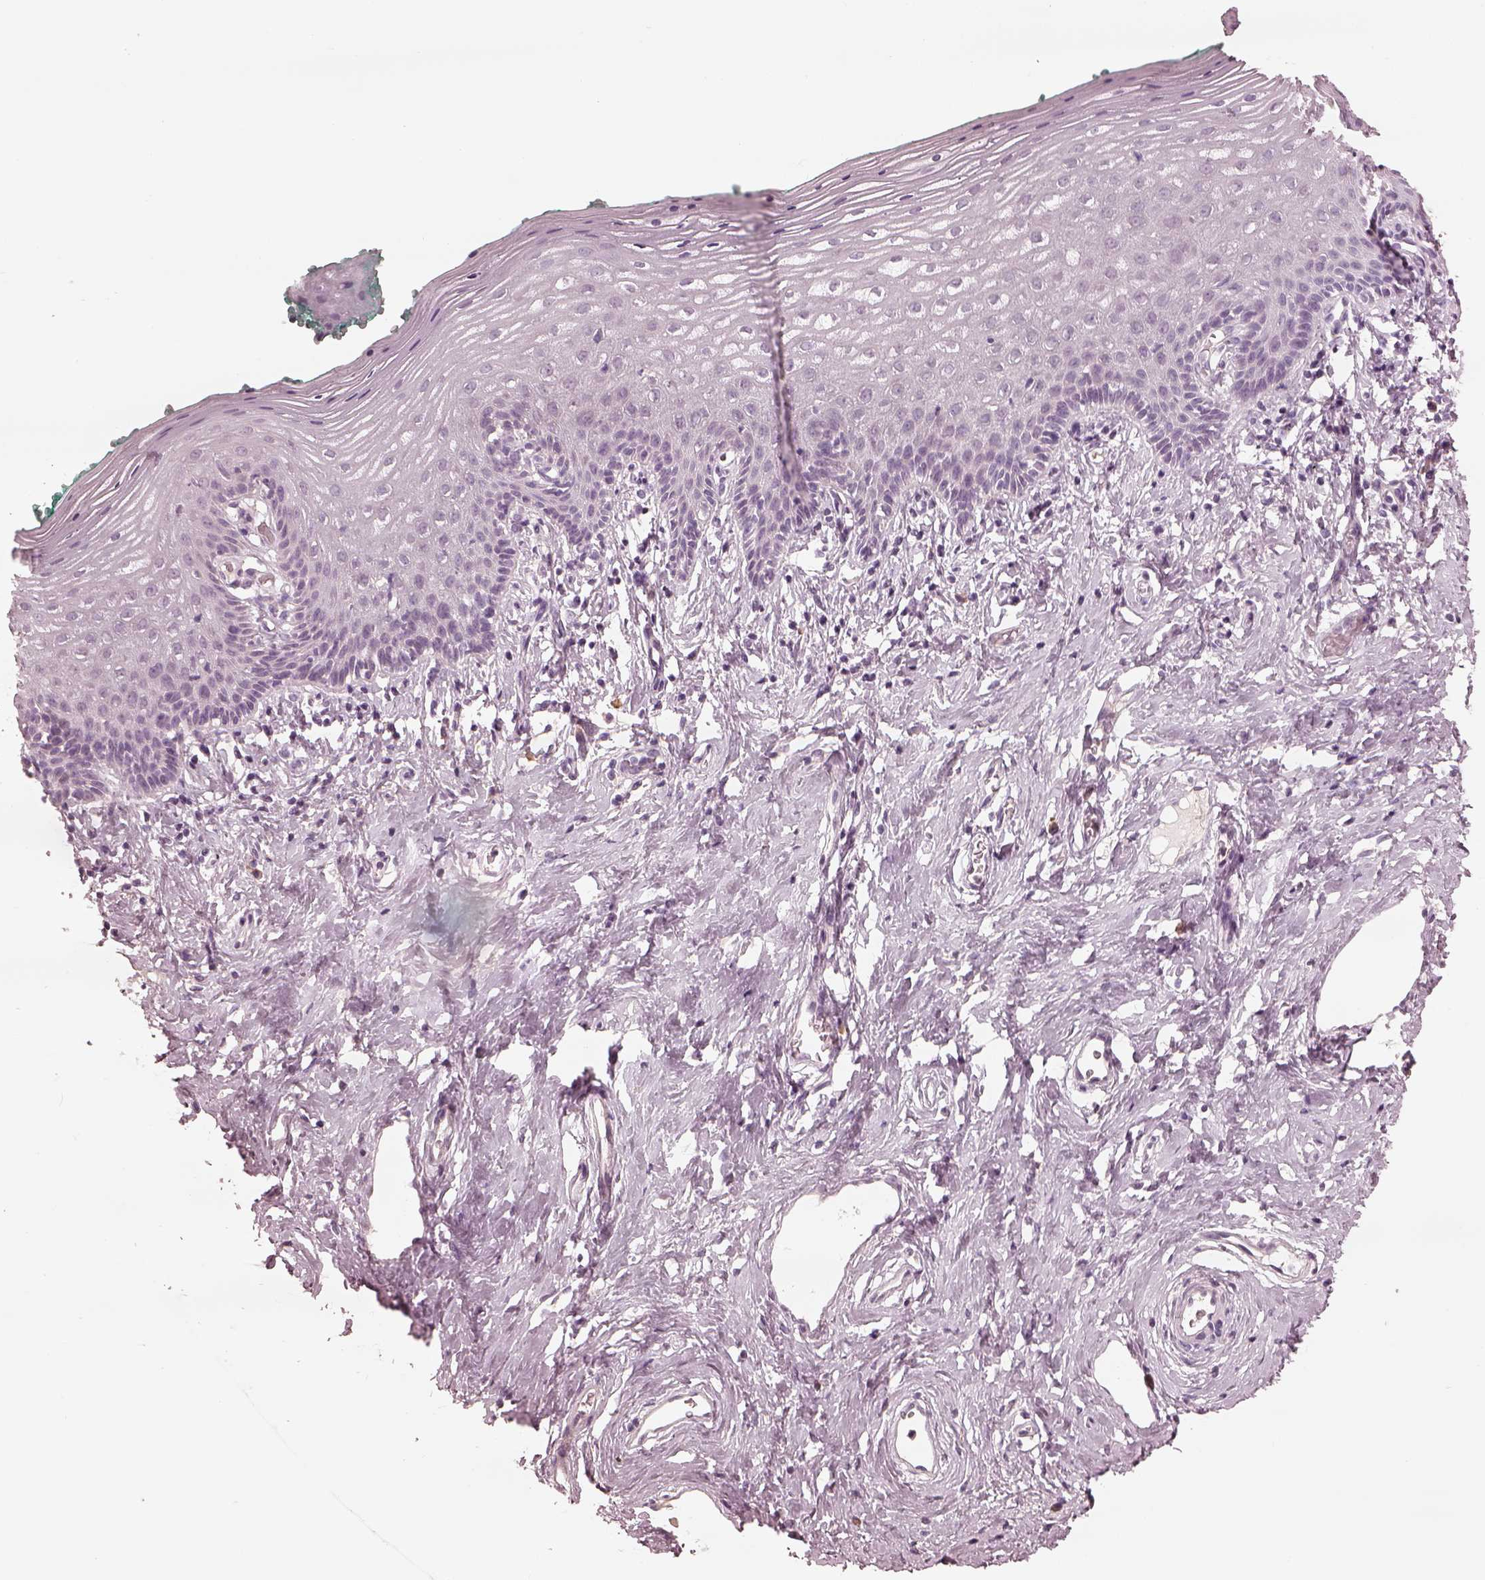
{"staining": {"intensity": "negative", "quantity": "none", "location": "none"}, "tissue": "vagina", "cell_type": "Squamous epithelial cells", "image_type": "normal", "snomed": [{"axis": "morphology", "description": "Normal tissue, NOS"}, {"axis": "topography", "description": "Vagina"}], "caption": "The immunohistochemistry (IHC) image has no significant positivity in squamous epithelial cells of vagina. (DAB (3,3'-diaminobenzidine) IHC with hematoxylin counter stain).", "gene": "MIA", "patient": {"sex": "female", "age": 42}}